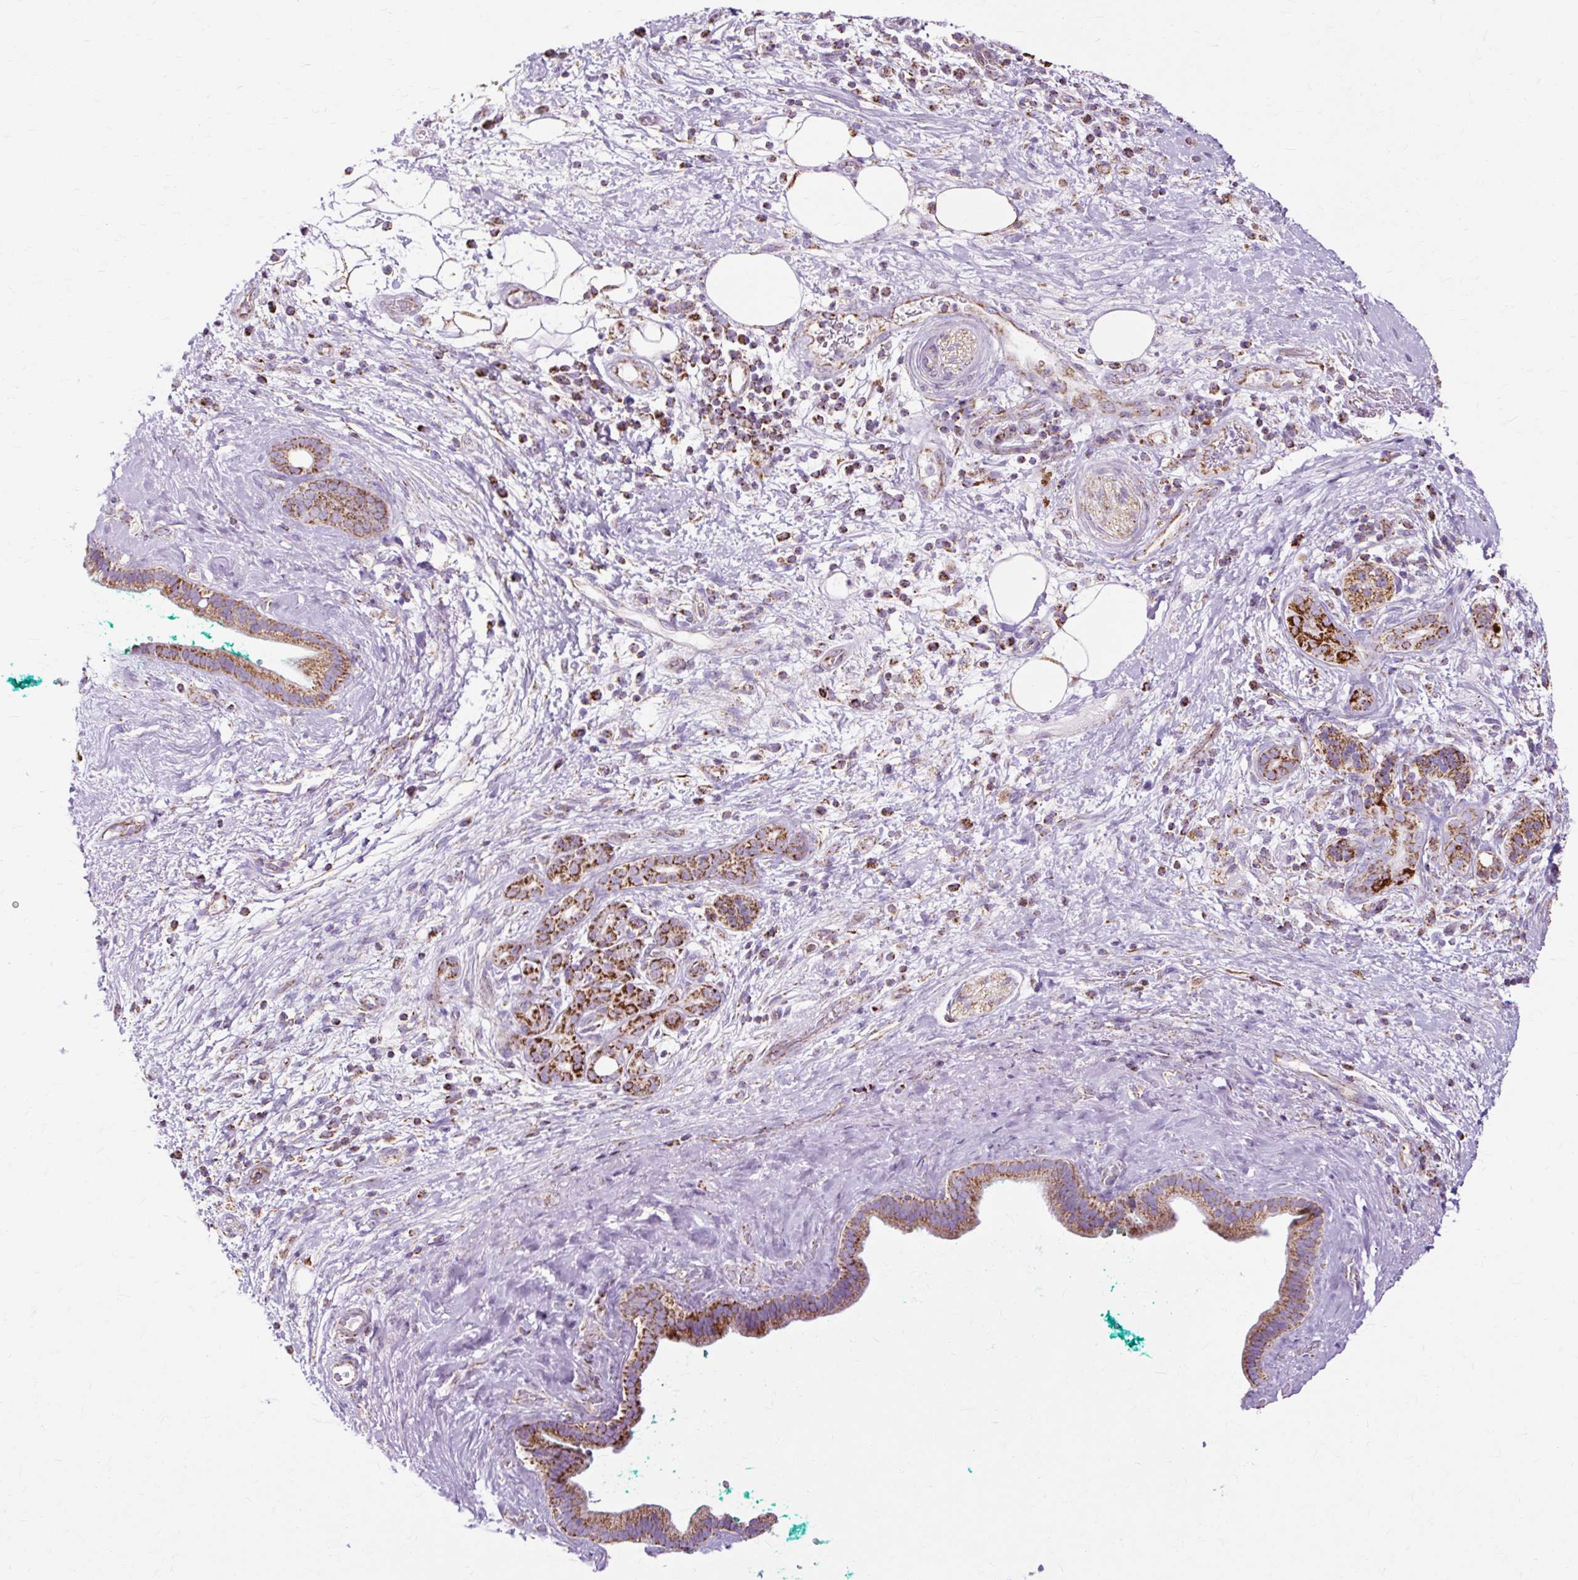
{"staining": {"intensity": "strong", "quantity": ">75%", "location": "cytoplasmic/membranous"}, "tissue": "pancreatic cancer", "cell_type": "Tumor cells", "image_type": "cancer", "snomed": [{"axis": "morphology", "description": "Adenocarcinoma, NOS"}, {"axis": "topography", "description": "Pancreas"}], "caption": "Pancreatic adenocarcinoma stained with DAB (3,3'-diaminobenzidine) IHC reveals high levels of strong cytoplasmic/membranous positivity in about >75% of tumor cells.", "gene": "DLAT", "patient": {"sex": "male", "age": 78}}